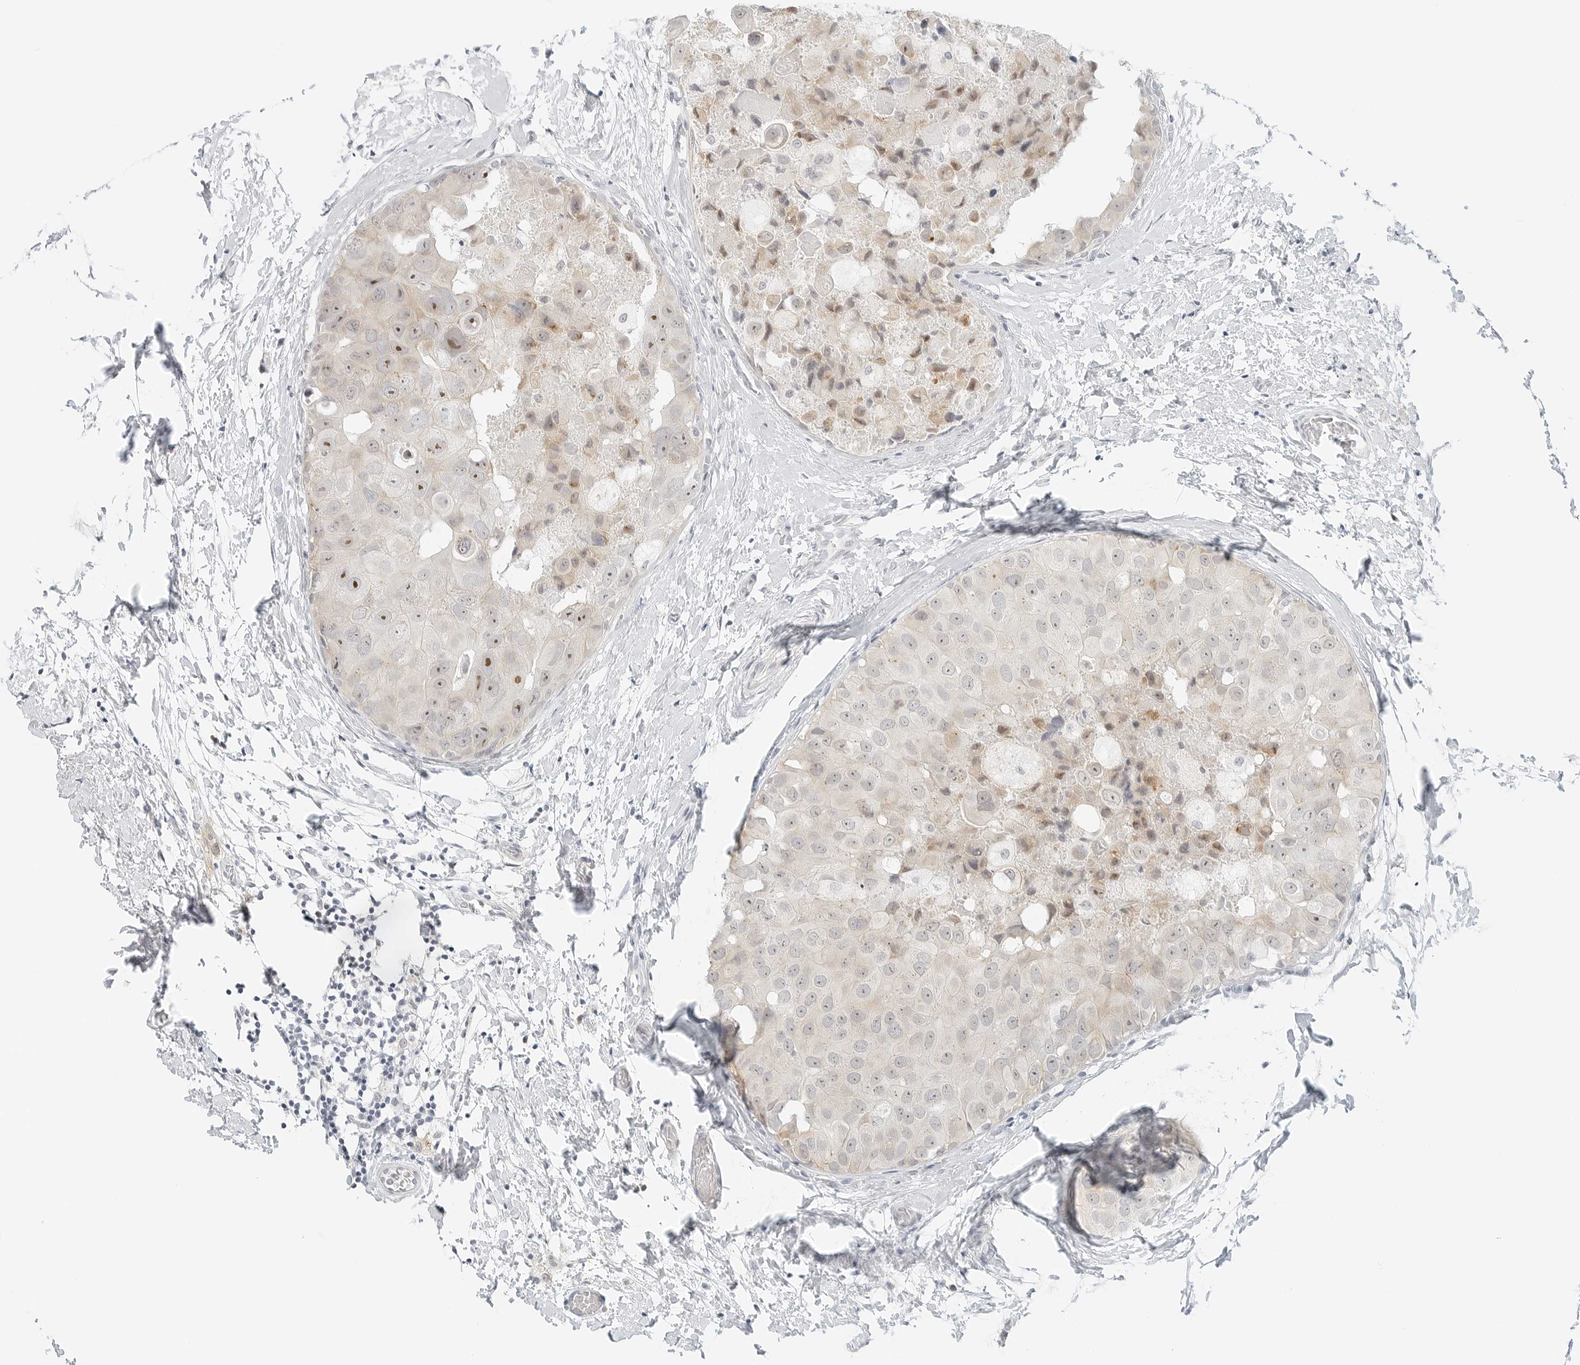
{"staining": {"intensity": "moderate", "quantity": "<25%", "location": "nuclear"}, "tissue": "breast cancer", "cell_type": "Tumor cells", "image_type": "cancer", "snomed": [{"axis": "morphology", "description": "Duct carcinoma"}, {"axis": "topography", "description": "Breast"}], "caption": "Moderate nuclear positivity for a protein is identified in about <25% of tumor cells of invasive ductal carcinoma (breast) using IHC.", "gene": "CCSAP", "patient": {"sex": "female", "age": 62}}